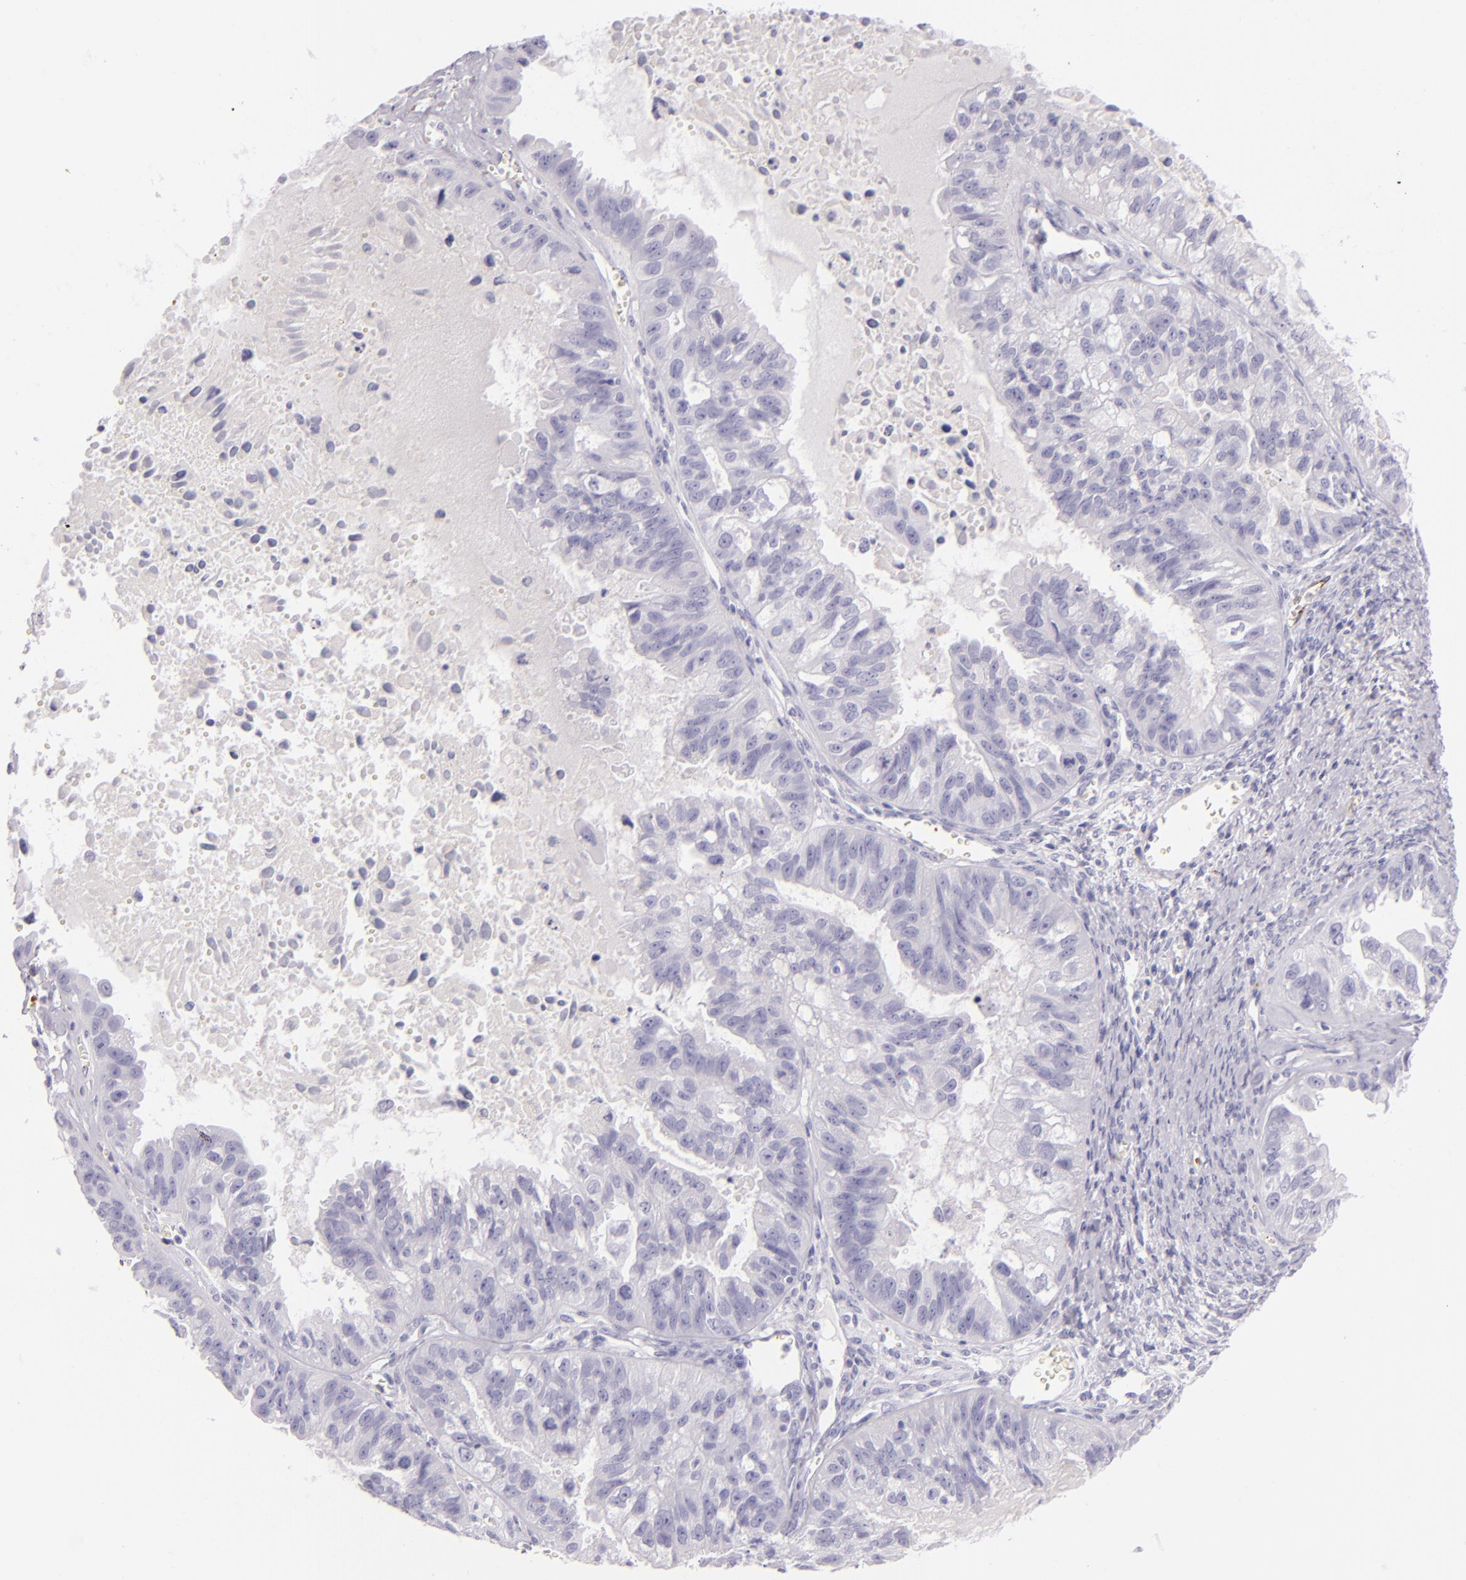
{"staining": {"intensity": "negative", "quantity": "none", "location": "none"}, "tissue": "ovarian cancer", "cell_type": "Tumor cells", "image_type": "cancer", "snomed": [{"axis": "morphology", "description": "Carcinoma, endometroid"}, {"axis": "topography", "description": "Ovary"}], "caption": "Tumor cells are negative for brown protein staining in ovarian endometroid carcinoma.", "gene": "SELP", "patient": {"sex": "female", "age": 85}}